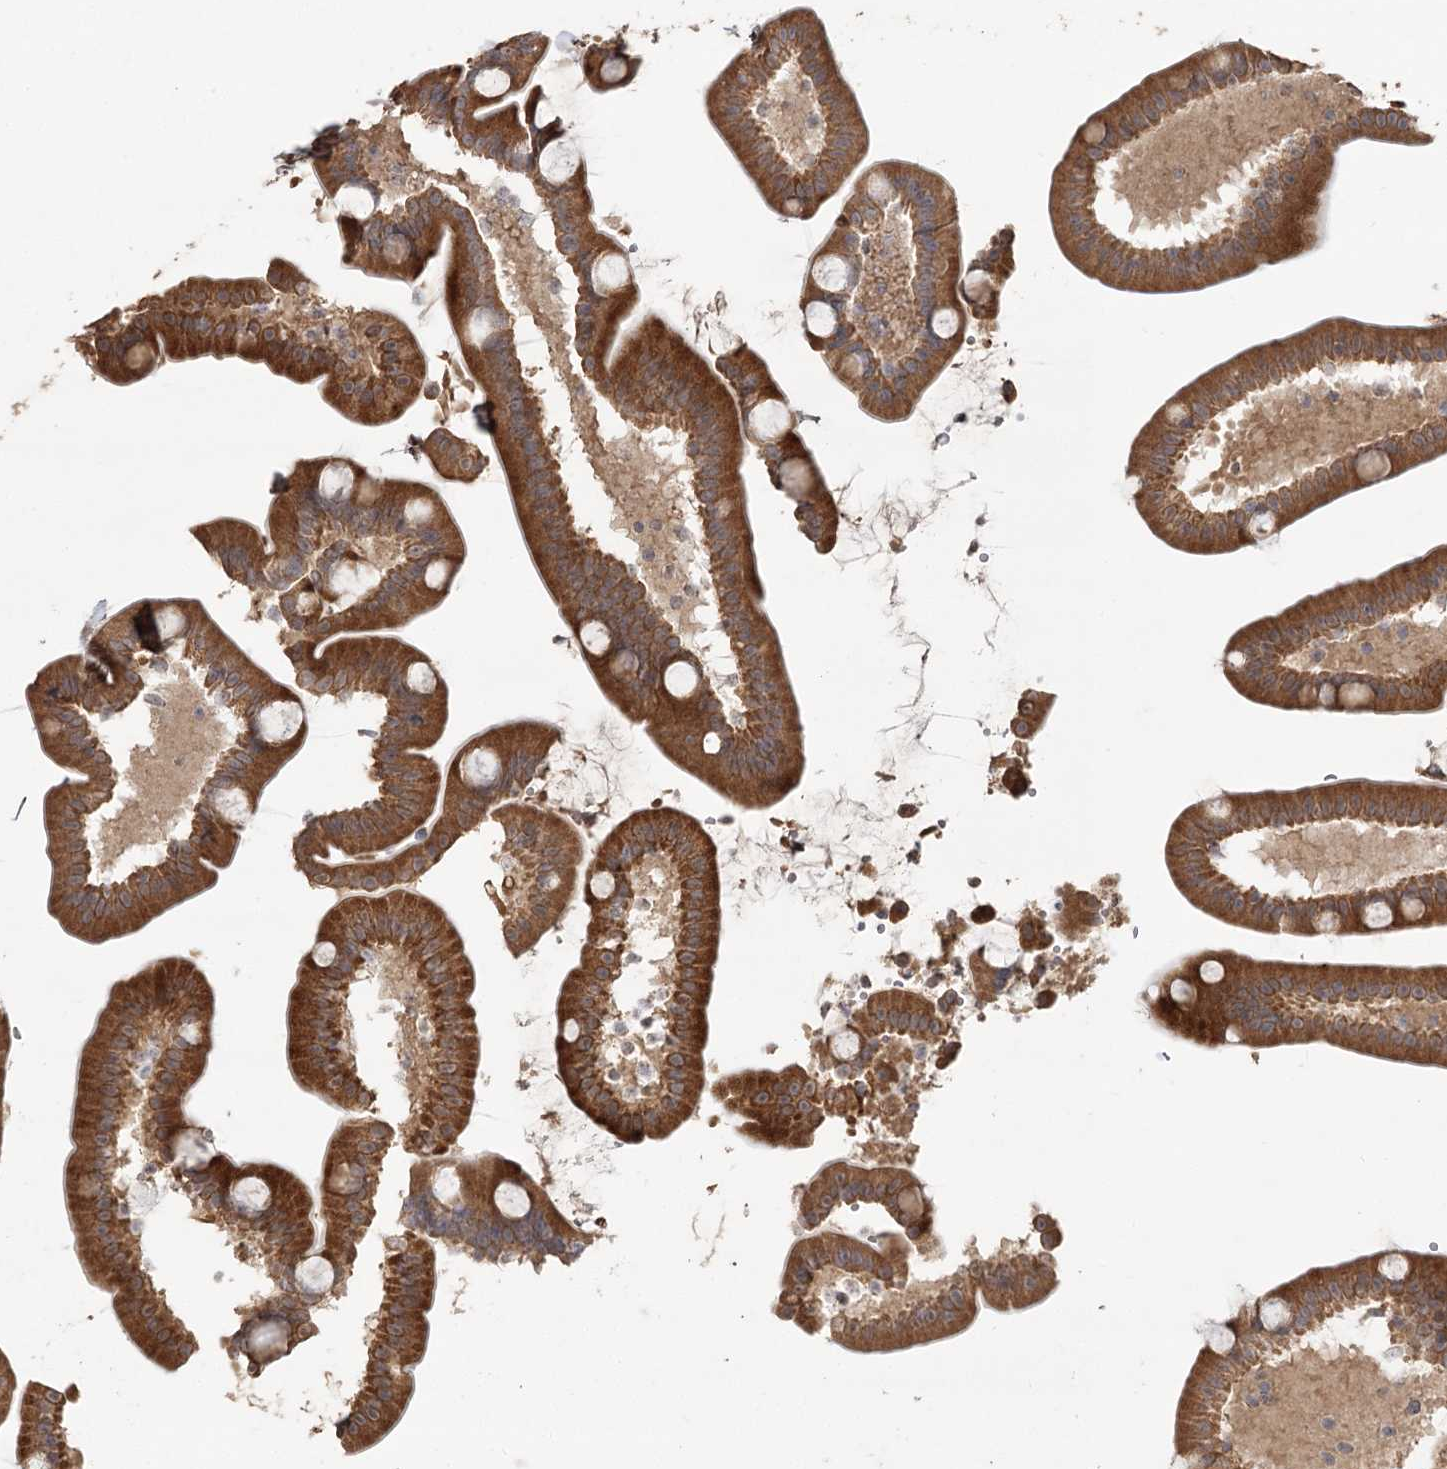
{"staining": {"intensity": "moderate", "quantity": ">75%", "location": "cytoplasmic/membranous"}, "tissue": "duodenum", "cell_type": "Glandular cells", "image_type": "normal", "snomed": [{"axis": "morphology", "description": "Normal tissue, NOS"}, {"axis": "topography", "description": "Duodenum"}], "caption": "Immunohistochemical staining of normal human duodenum displays moderate cytoplasmic/membranous protein positivity in about >75% of glandular cells.", "gene": "OBSL1", "patient": {"sex": "male", "age": 54}}